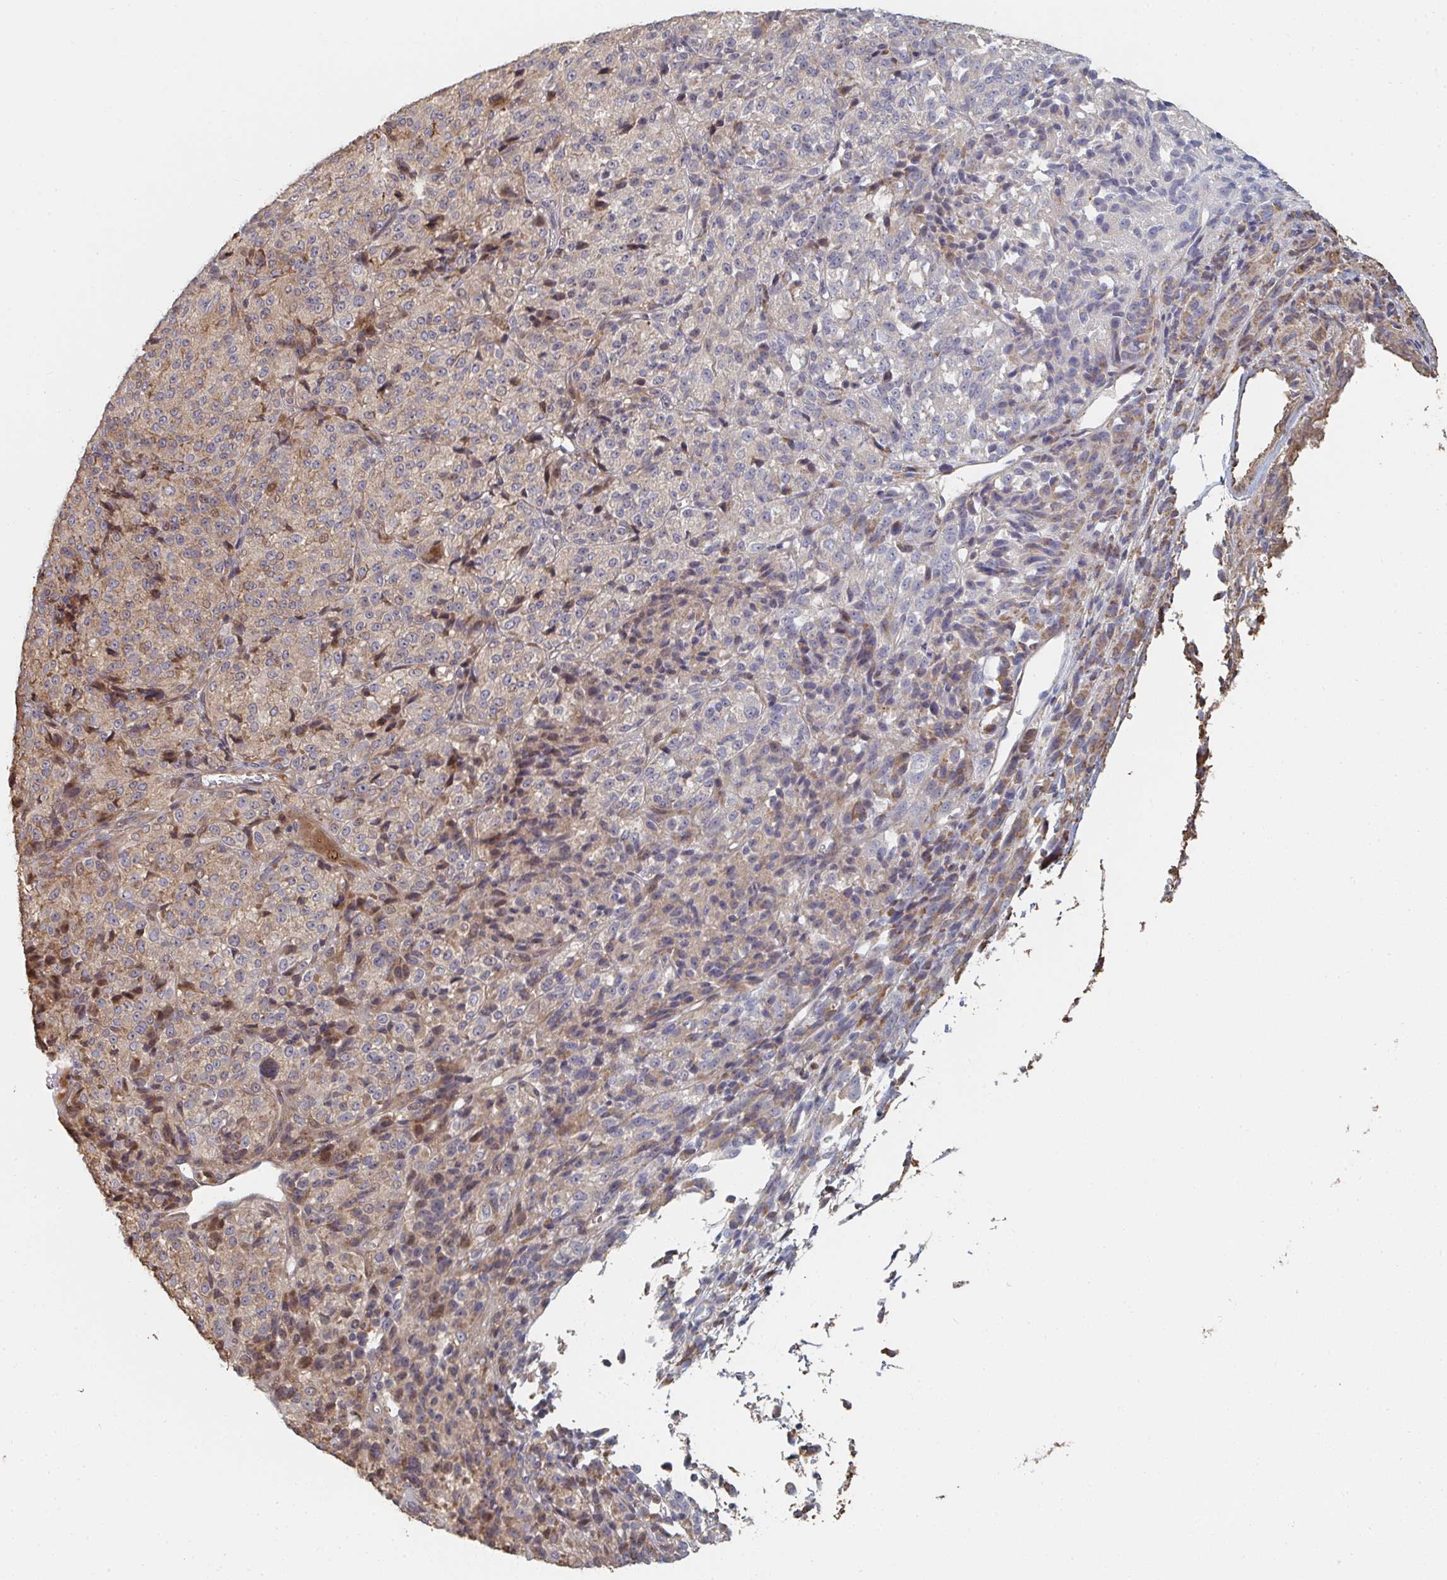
{"staining": {"intensity": "weak", "quantity": "<25%", "location": "cytoplasmic/membranous"}, "tissue": "melanoma", "cell_type": "Tumor cells", "image_type": "cancer", "snomed": [{"axis": "morphology", "description": "Malignant melanoma, Metastatic site"}, {"axis": "topography", "description": "Brain"}], "caption": "An image of human malignant melanoma (metastatic site) is negative for staining in tumor cells.", "gene": "PTEN", "patient": {"sex": "female", "age": 56}}